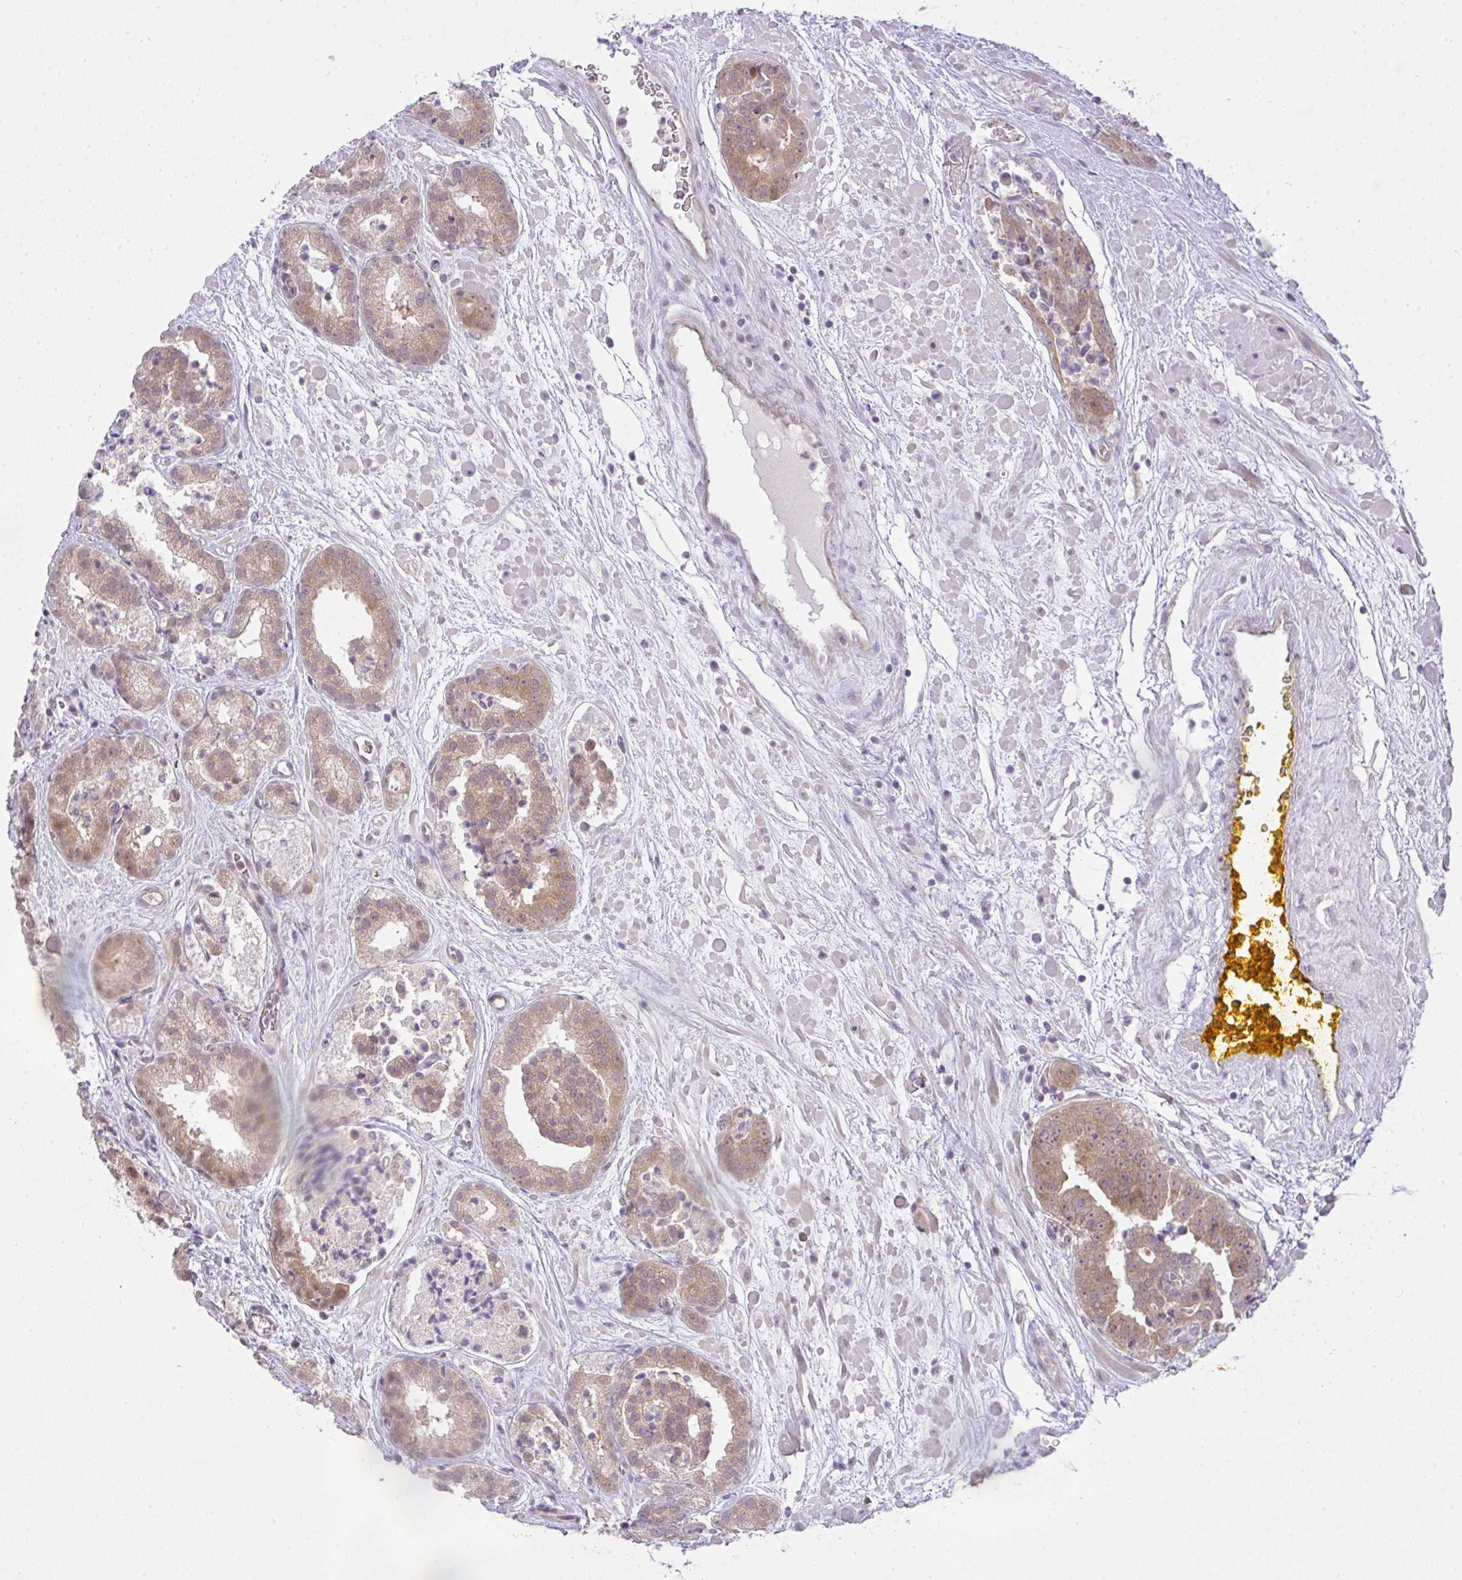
{"staining": {"intensity": "moderate", "quantity": ">75%", "location": "cytoplasmic/membranous"}, "tissue": "prostate cancer", "cell_type": "Tumor cells", "image_type": "cancer", "snomed": [{"axis": "morphology", "description": "Adenocarcinoma, High grade"}, {"axis": "topography", "description": "Prostate"}], "caption": "This image shows immunohistochemistry (IHC) staining of human high-grade adenocarcinoma (prostate), with medium moderate cytoplasmic/membranous positivity in approximately >75% of tumor cells.", "gene": "CSE1L", "patient": {"sex": "male", "age": 66}}